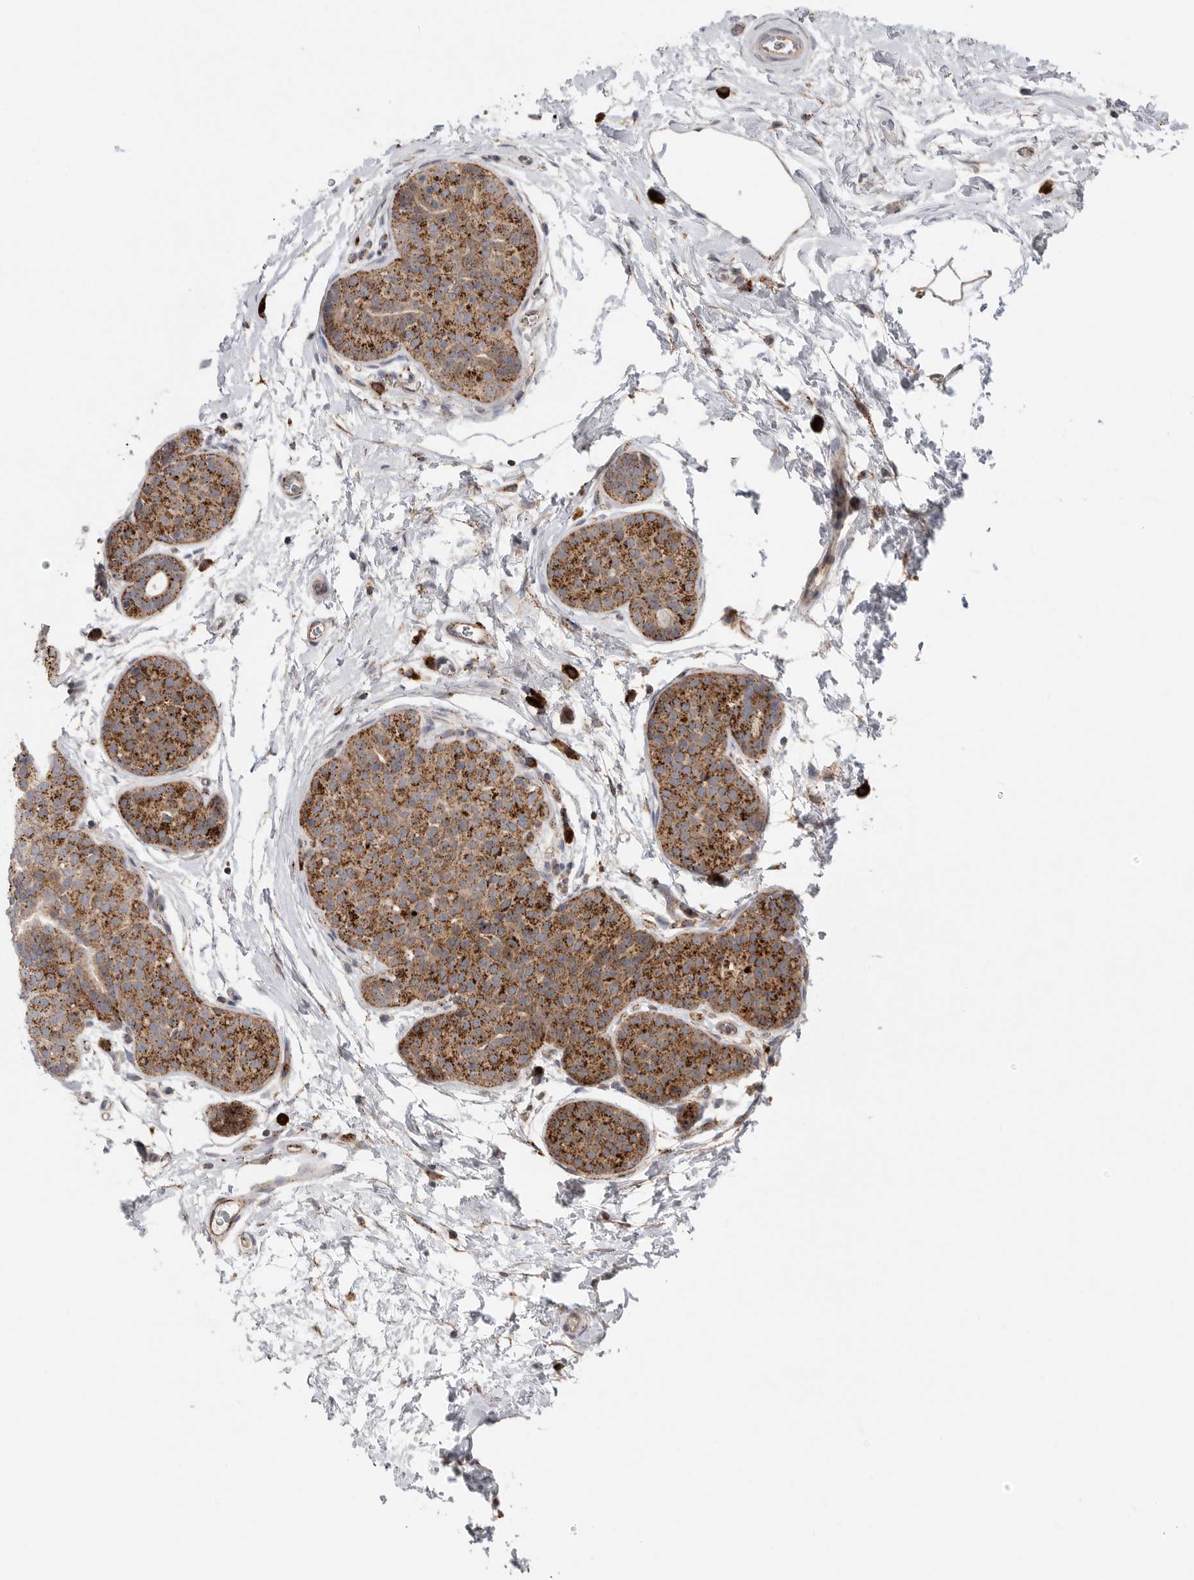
{"staining": {"intensity": "strong", "quantity": ">75%", "location": "cytoplasmic/membranous"}, "tissue": "breast cancer", "cell_type": "Tumor cells", "image_type": "cancer", "snomed": [{"axis": "morphology", "description": "Lobular carcinoma, in situ"}, {"axis": "morphology", "description": "Lobular carcinoma"}, {"axis": "topography", "description": "Breast"}], "caption": "The histopathology image exhibits immunohistochemical staining of lobular carcinoma (breast). There is strong cytoplasmic/membranous positivity is appreciated in approximately >75% of tumor cells.", "gene": "GALNS", "patient": {"sex": "female", "age": 41}}